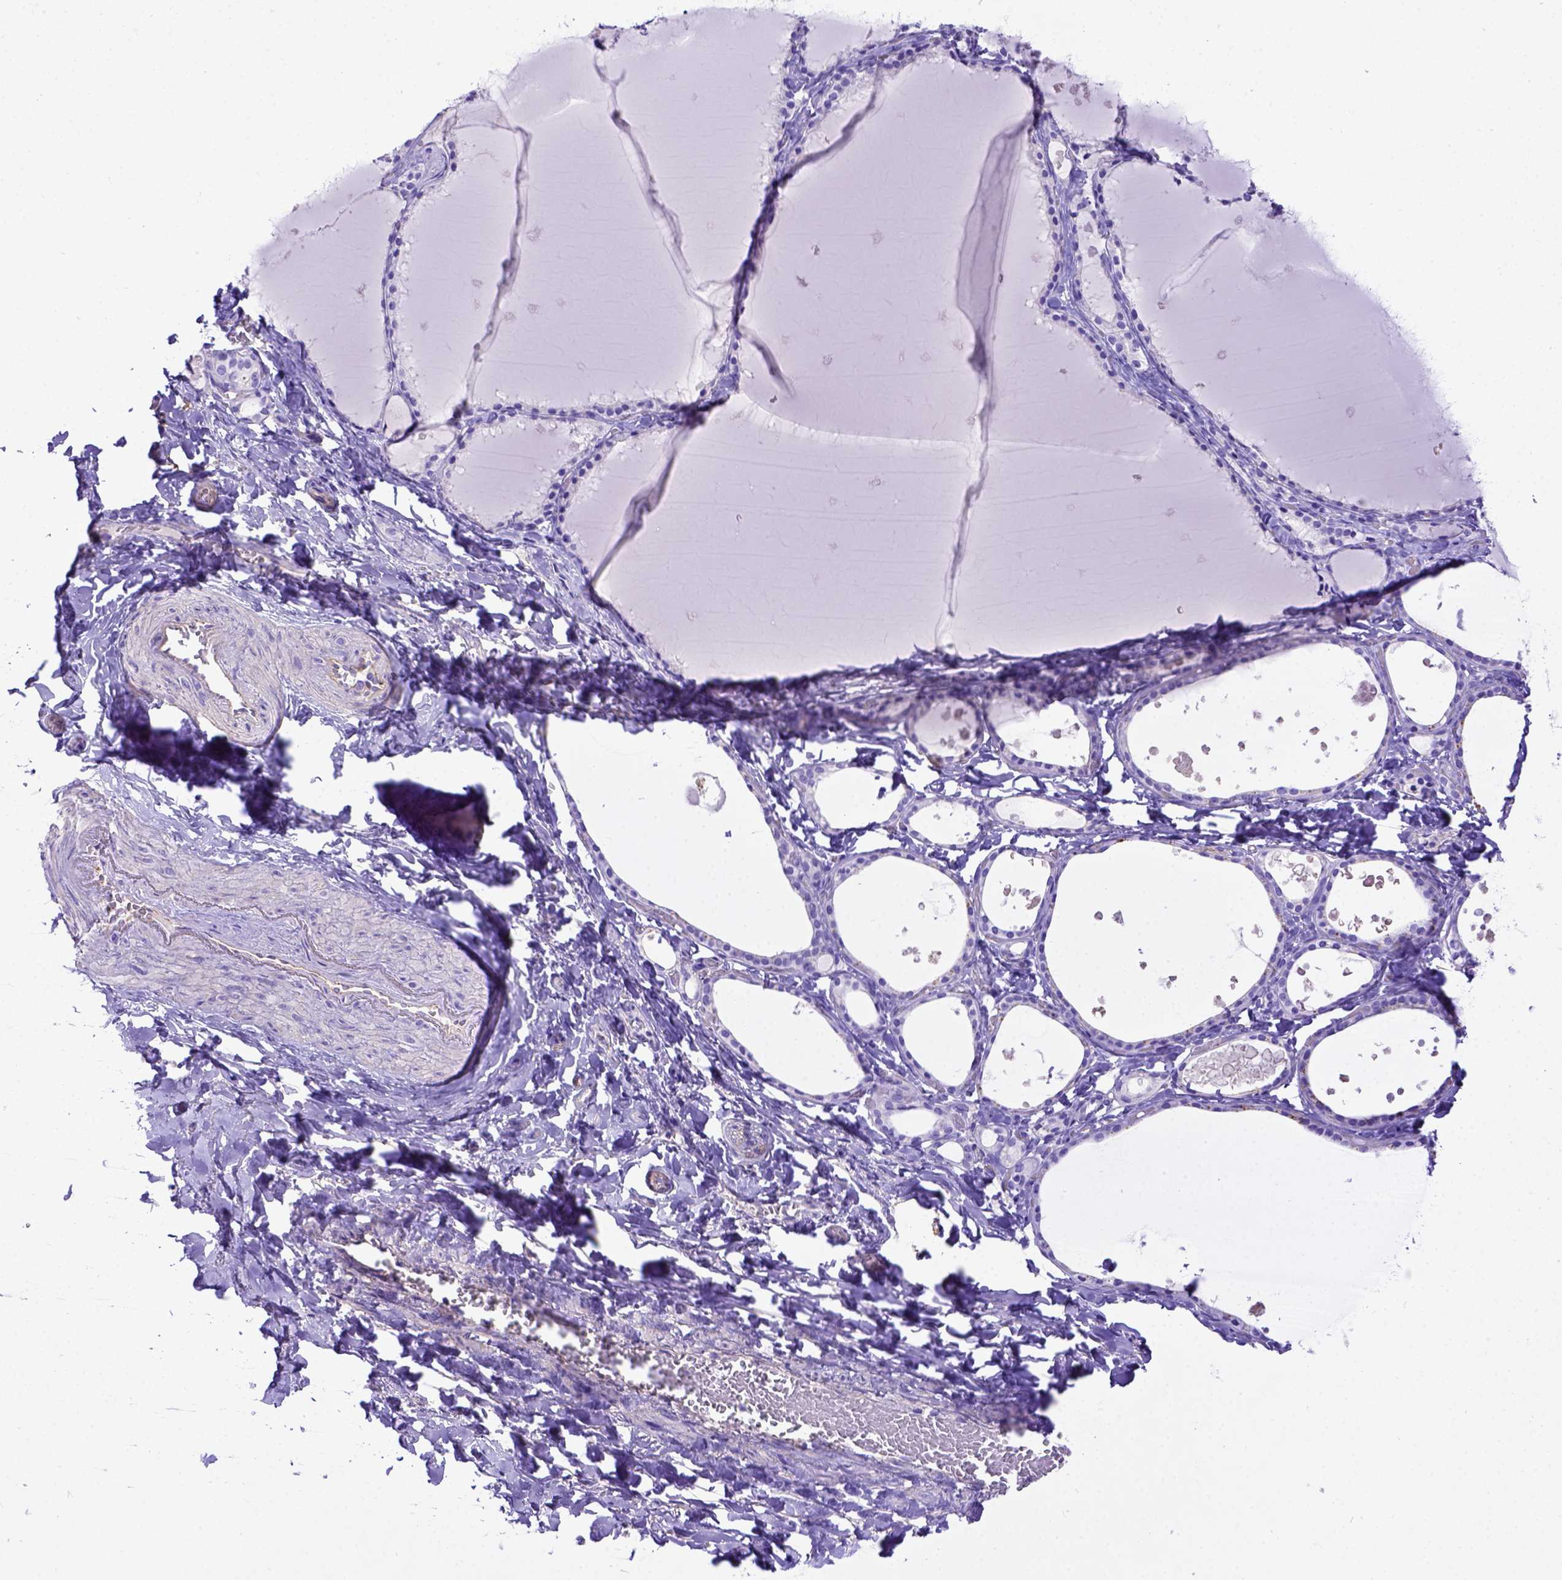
{"staining": {"intensity": "negative", "quantity": "none", "location": "none"}, "tissue": "thyroid gland", "cell_type": "Glandular cells", "image_type": "normal", "snomed": [{"axis": "morphology", "description": "Normal tissue, NOS"}, {"axis": "topography", "description": "Thyroid gland"}], "caption": "The histopathology image exhibits no significant staining in glandular cells of thyroid gland.", "gene": "LRRC18", "patient": {"sex": "female", "age": 56}}